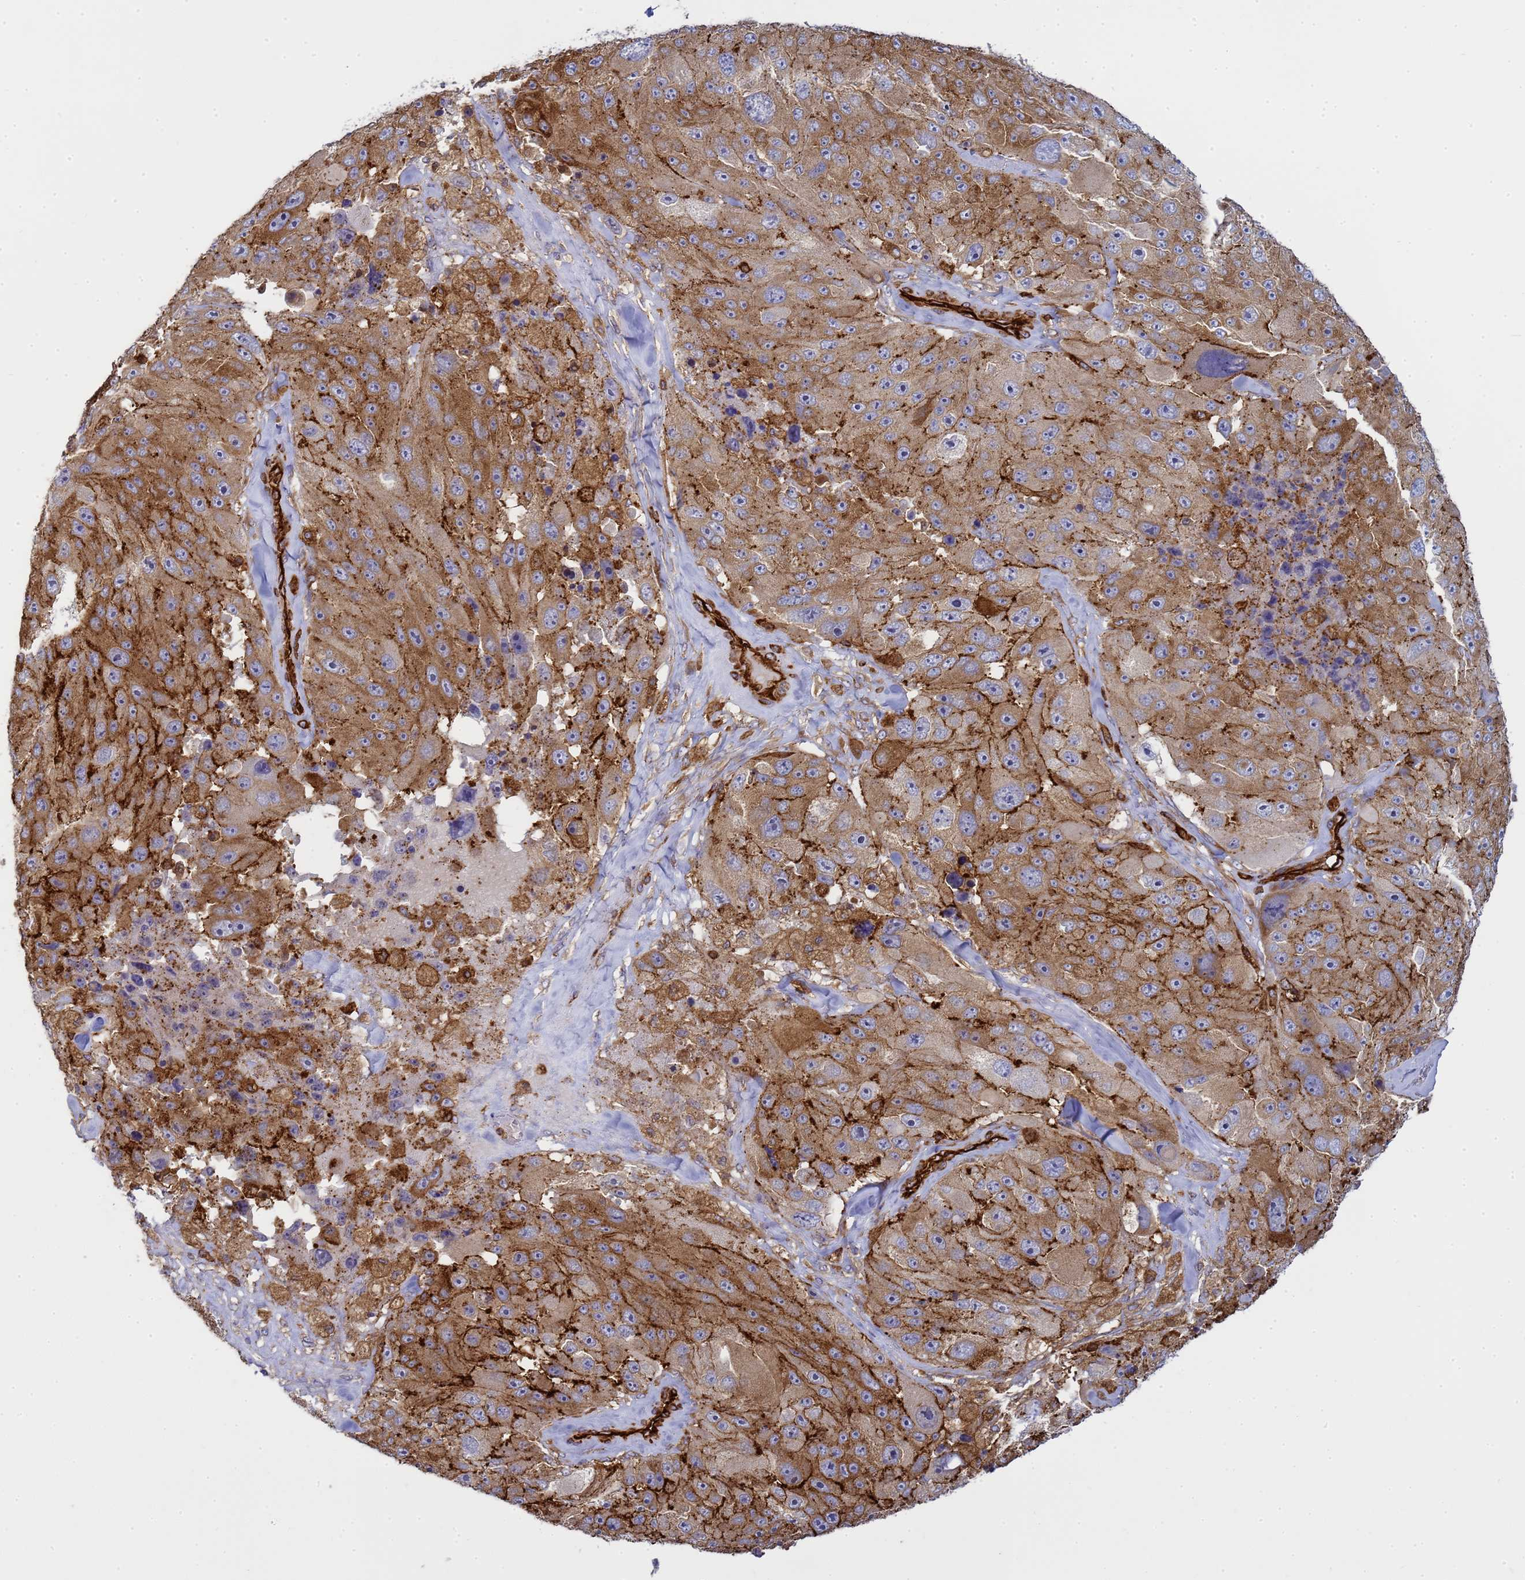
{"staining": {"intensity": "moderate", "quantity": "25%-75%", "location": "cytoplasmic/membranous"}, "tissue": "melanoma", "cell_type": "Tumor cells", "image_type": "cancer", "snomed": [{"axis": "morphology", "description": "Malignant melanoma, Metastatic site"}, {"axis": "topography", "description": "Lymph node"}], "caption": "Protein expression analysis of malignant melanoma (metastatic site) reveals moderate cytoplasmic/membranous positivity in about 25%-75% of tumor cells.", "gene": "ZBTB8OS", "patient": {"sex": "male", "age": 62}}